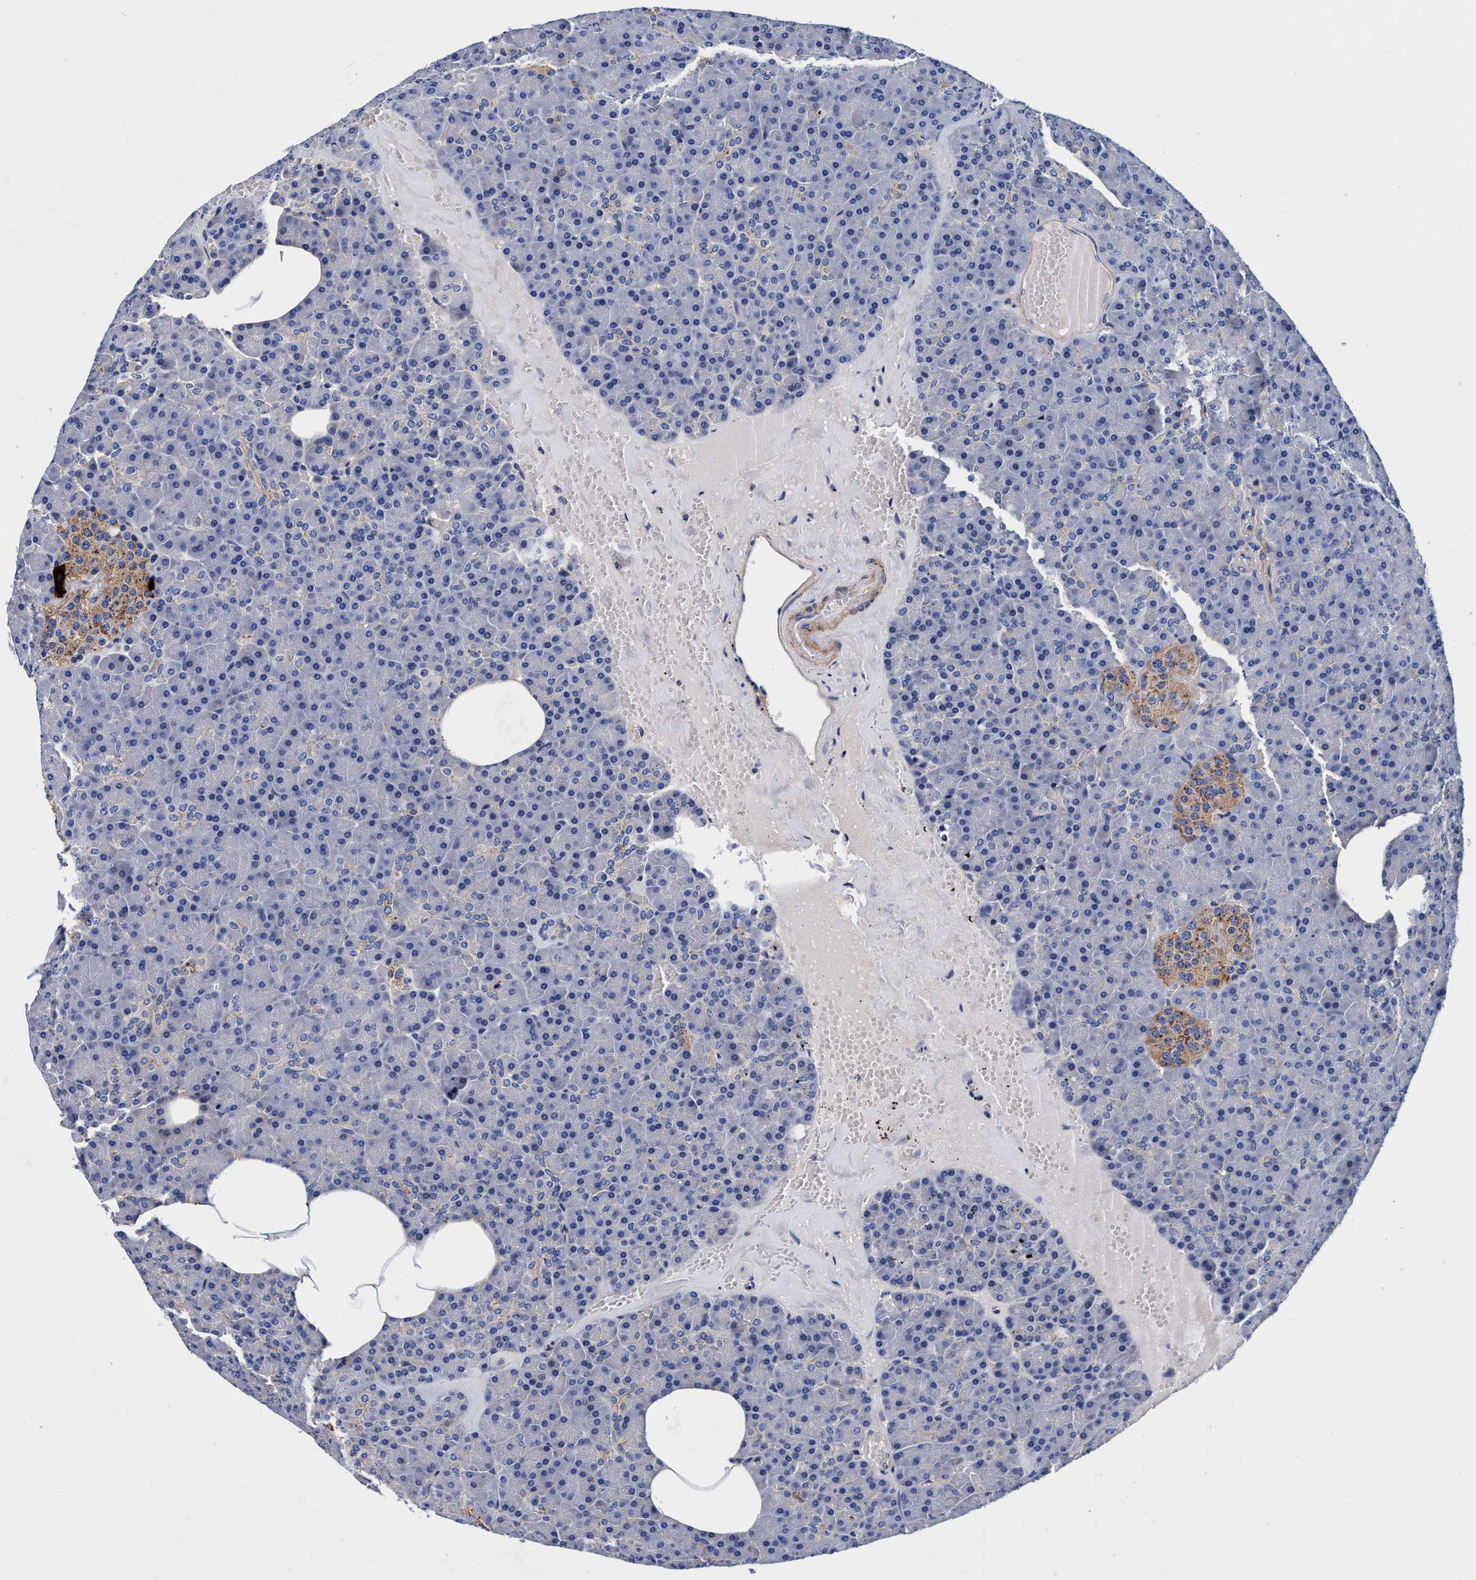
{"staining": {"intensity": "negative", "quantity": "none", "location": "none"}, "tissue": "pancreas", "cell_type": "Exocrine glandular cells", "image_type": "normal", "snomed": [{"axis": "morphology", "description": "Normal tissue, NOS"}, {"axis": "morphology", "description": "Carcinoid, malignant, NOS"}, {"axis": "topography", "description": "Pancreas"}], "caption": "High power microscopy micrograph of an IHC photomicrograph of normal pancreas, revealing no significant expression in exocrine glandular cells. (DAB IHC, high magnification).", "gene": "RNF208", "patient": {"sex": "female", "age": 35}}